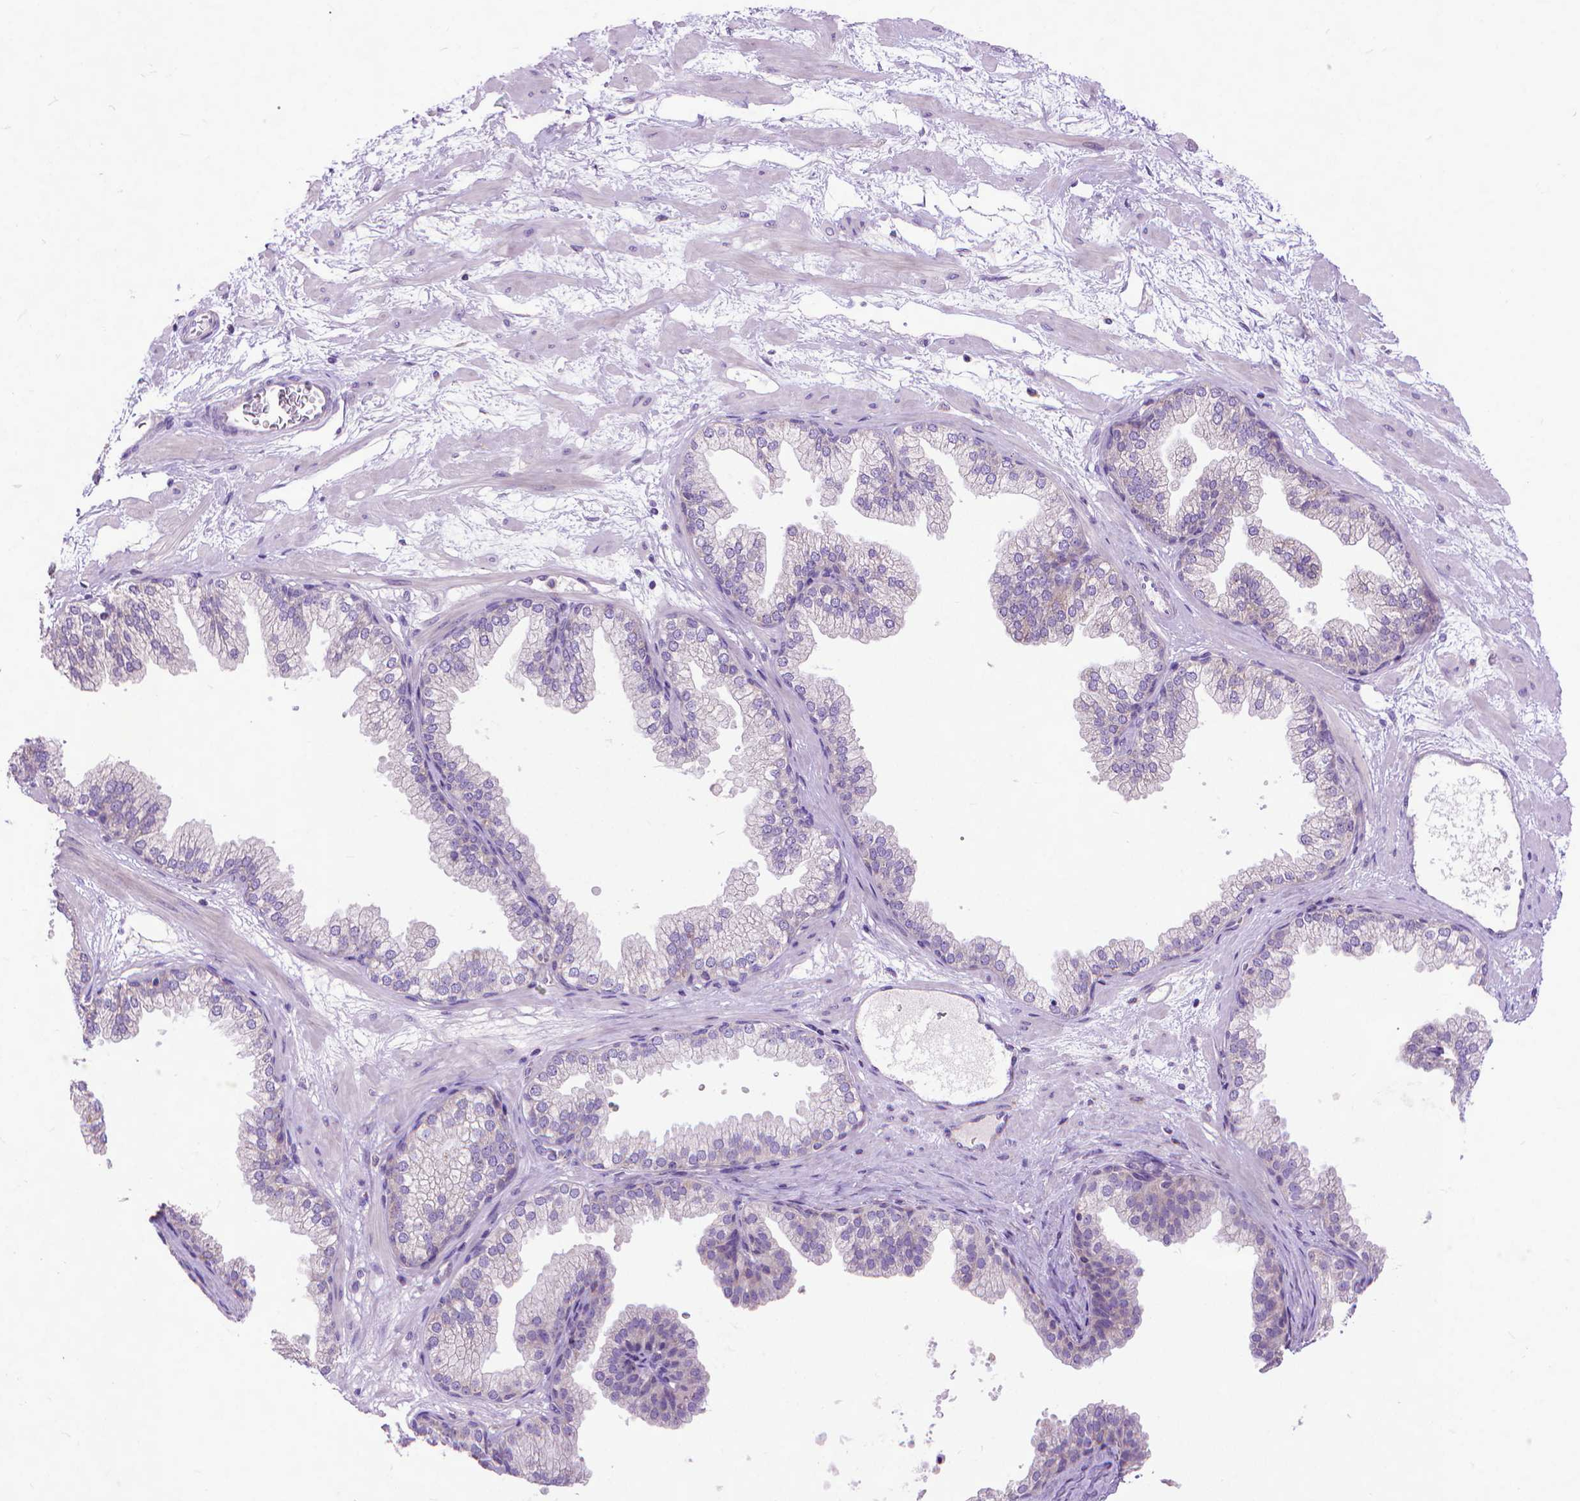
{"staining": {"intensity": "negative", "quantity": "none", "location": "none"}, "tissue": "prostate", "cell_type": "Glandular cells", "image_type": "normal", "snomed": [{"axis": "morphology", "description": "Normal tissue, NOS"}, {"axis": "topography", "description": "Prostate"}], "caption": "This is an immunohistochemistry histopathology image of normal prostate. There is no staining in glandular cells.", "gene": "SYN1", "patient": {"sex": "male", "age": 37}}